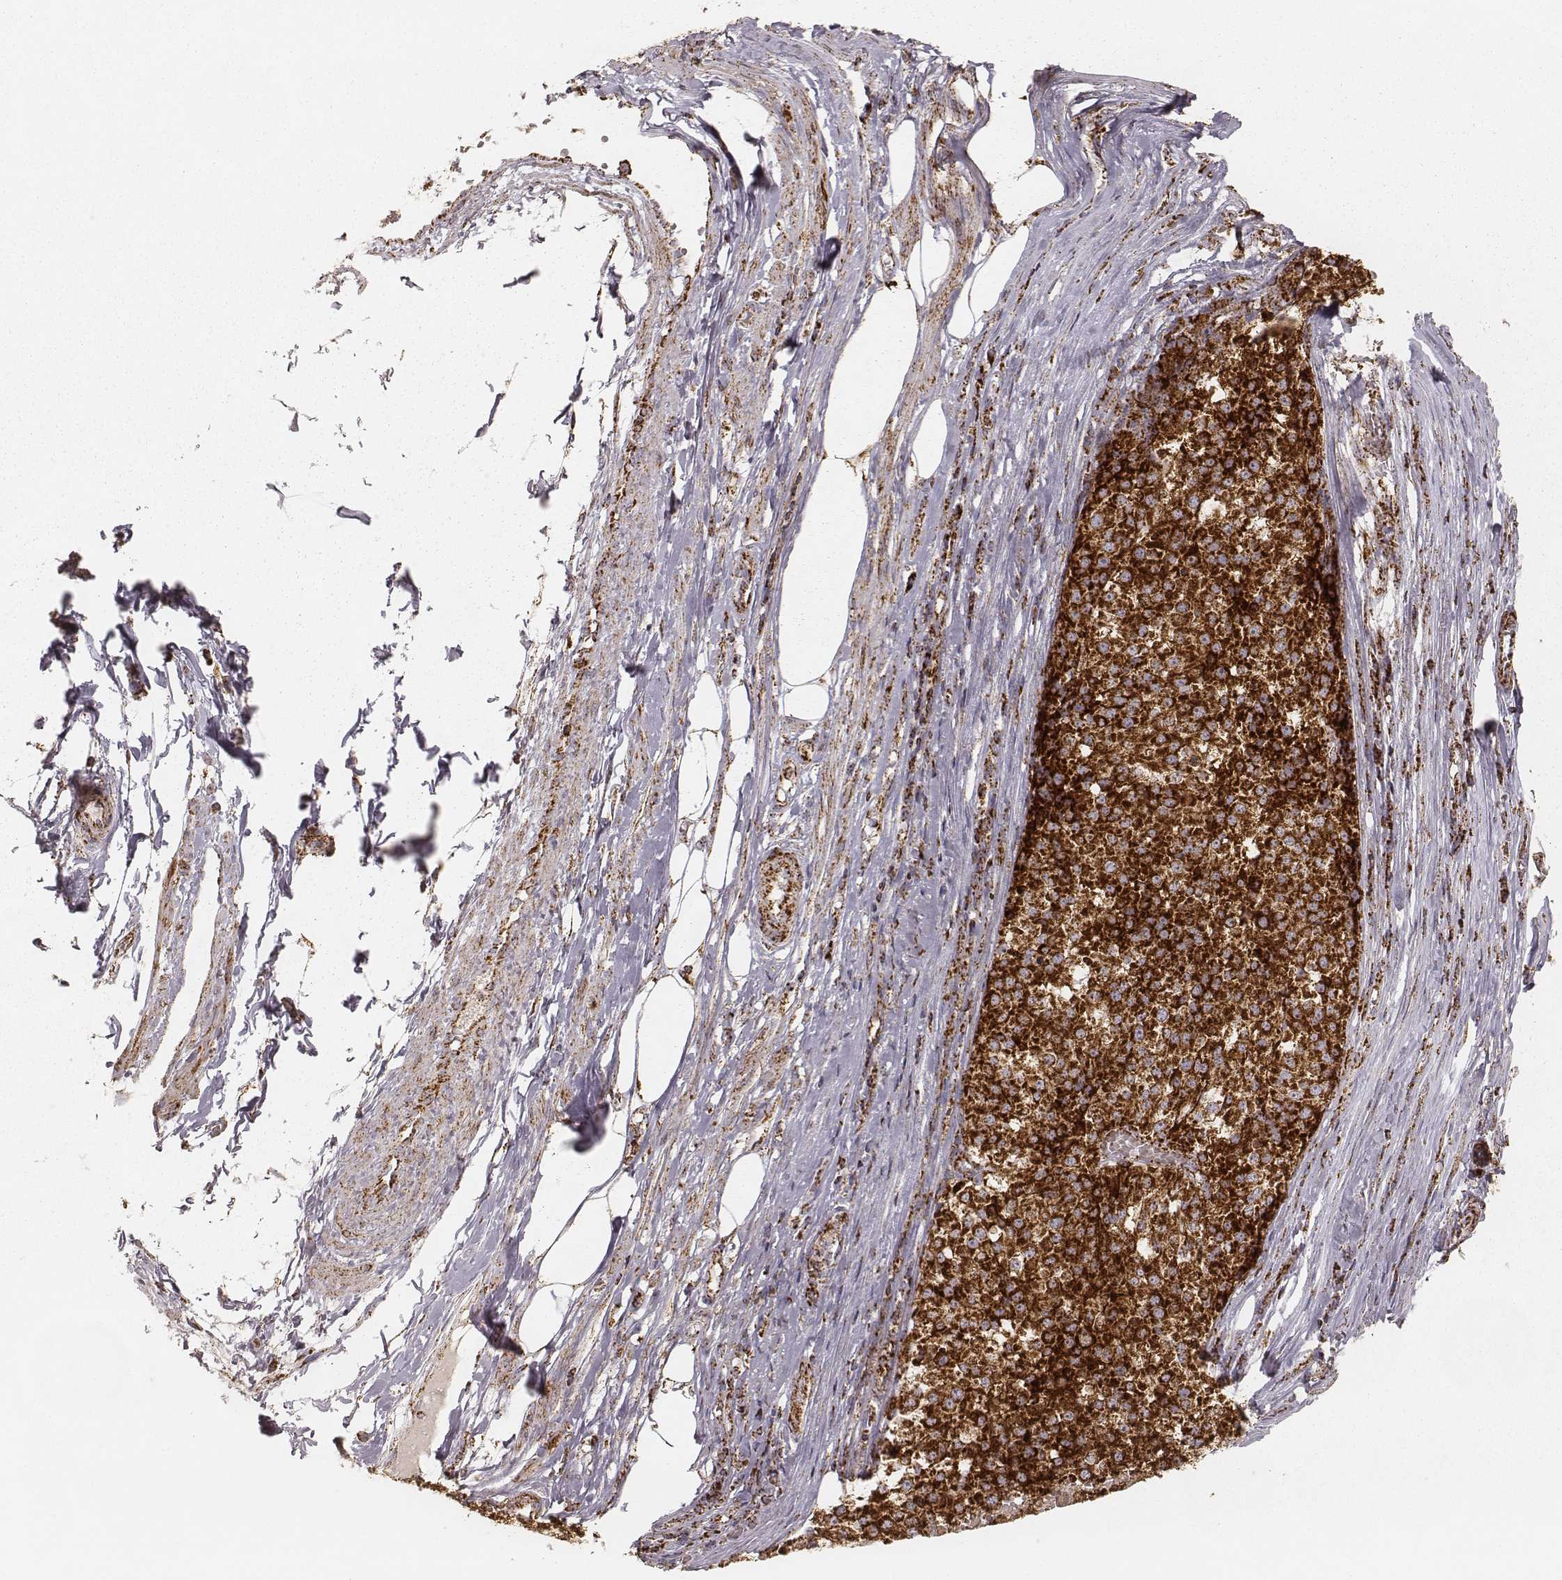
{"staining": {"intensity": "strong", "quantity": ">75%", "location": "cytoplasmic/membranous"}, "tissue": "melanoma", "cell_type": "Tumor cells", "image_type": "cancer", "snomed": [{"axis": "morphology", "description": "Malignant melanoma, Metastatic site"}, {"axis": "topography", "description": "Lymph node"}], "caption": "IHC of human melanoma displays high levels of strong cytoplasmic/membranous expression in about >75% of tumor cells.", "gene": "CS", "patient": {"sex": "female", "age": 64}}